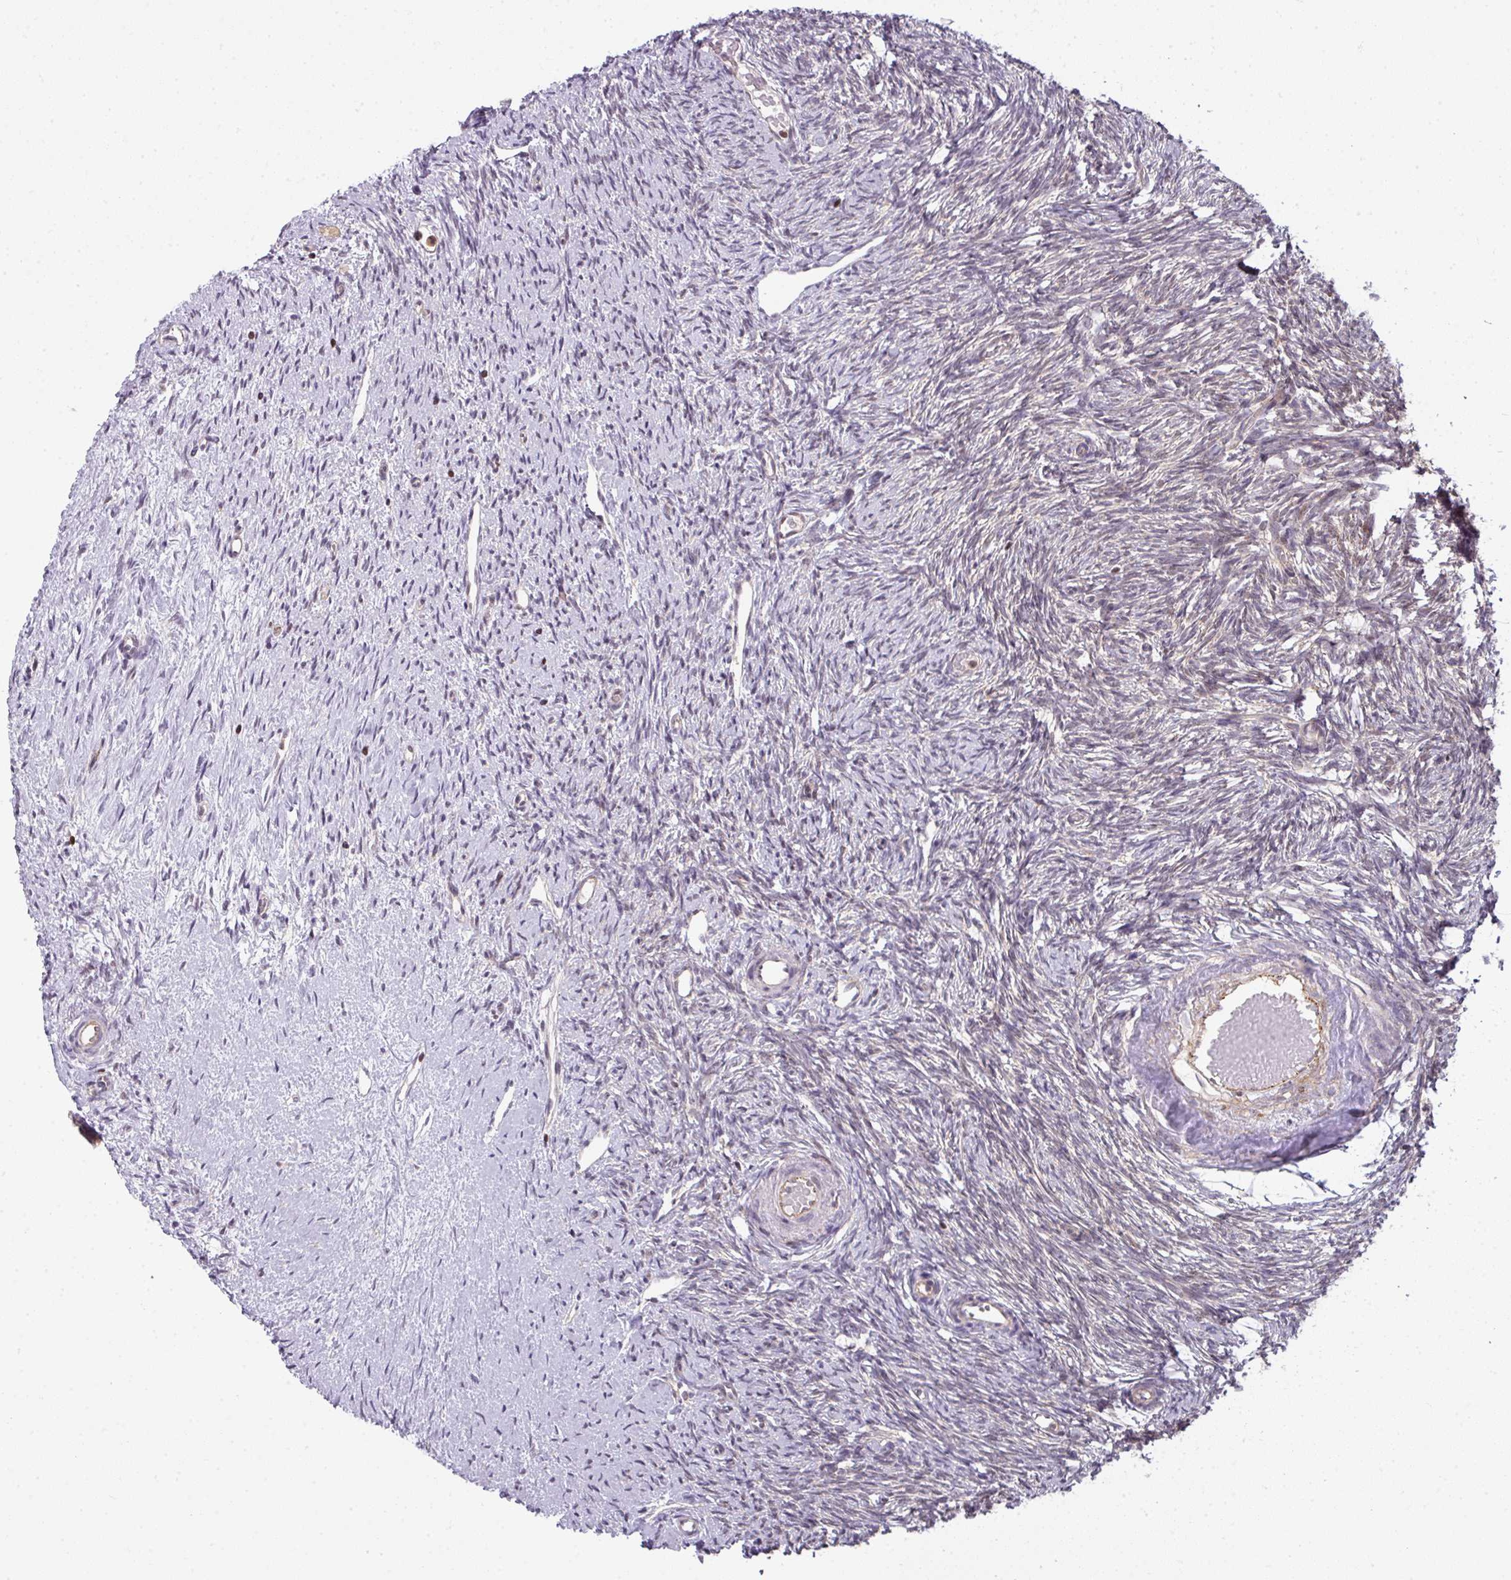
{"staining": {"intensity": "negative", "quantity": "none", "location": "none"}, "tissue": "ovary", "cell_type": "Follicle cells", "image_type": "normal", "snomed": [{"axis": "morphology", "description": "Normal tissue, NOS"}, {"axis": "topography", "description": "Ovary"}], "caption": "There is no significant staining in follicle cells of ovary.", "gene": "STAT5A", "patient": {"sex": "female", "age": 51}}